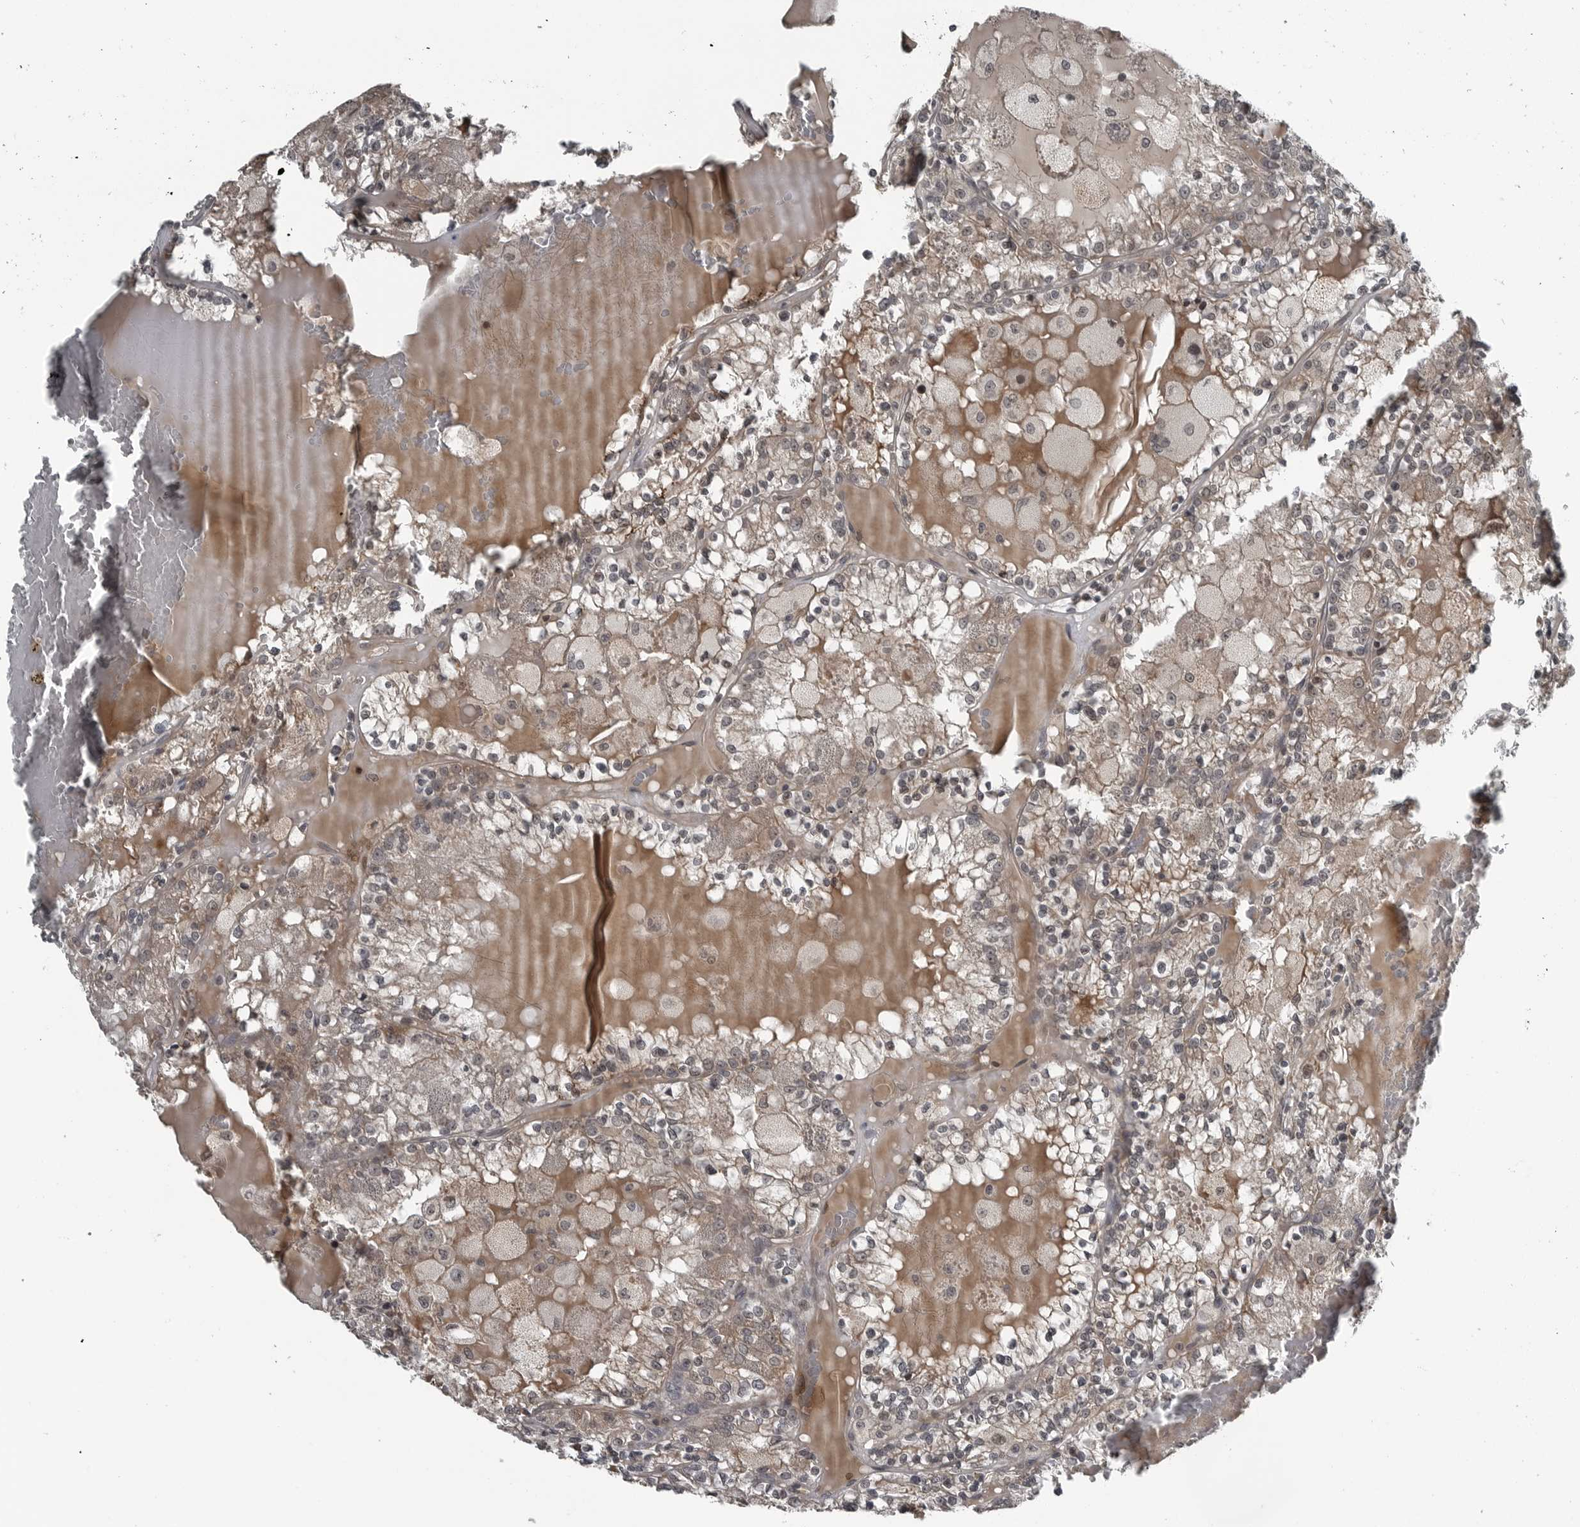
{"staining": {"intensity": "negative", "quantity": "none", "location": "none"}, "tissue": "renal cancer", "cell_type": "Tumor cells", "image_type": "cancer", "snomed": [{"axis": "morphology", "description": "Adenocarcinoma, NOS"}, {"axis": "topography", "description": "Kidney"}], "caption": "A photomicrograph of renal cancer (adenocarcinoma) stained for a protein demonstrates no brown staining in tumor cells.", "gene": "GAK", "patient": {"sex": "female", "age": 56}}